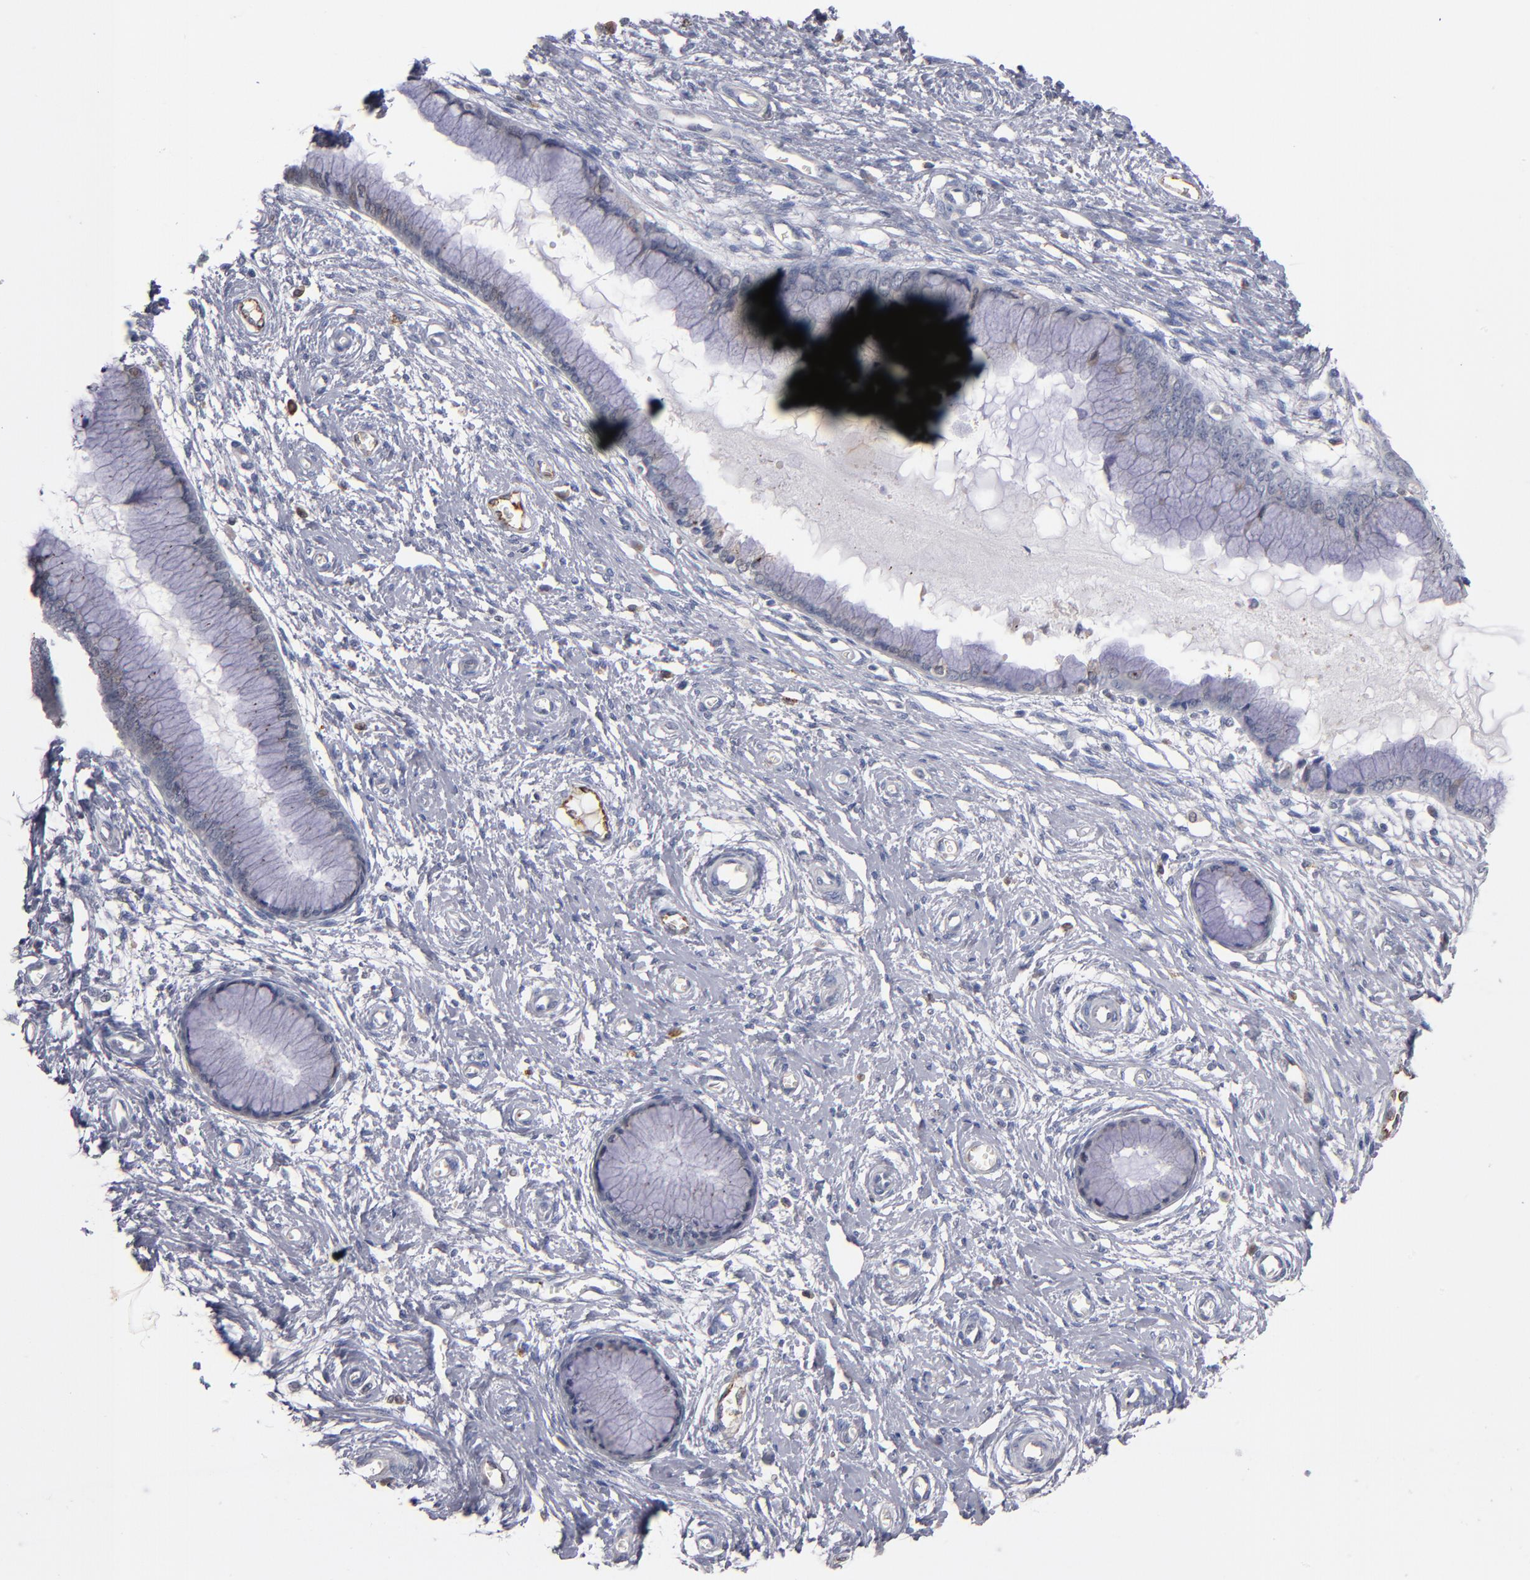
{"staining": {"intensity": "negative", "quantity": "none", "location": "none"}, "tissue": "cervix", "cell_type": "Glandular cells", "image_type": "normal", "snomed": [{"axis": "morphology", "description": "Normal tissue, NOS"}, {"axis": "topography", "description": "Cervix"}], "caption": "This image is of benign cervix stained with immunohistochemistry (IHC) to label a protein in brown with the nuclei are counter-stained blue. There is no expression in glandular cells.", "gene": "SELP", "patient": {"sex": "female", "age": 55}}